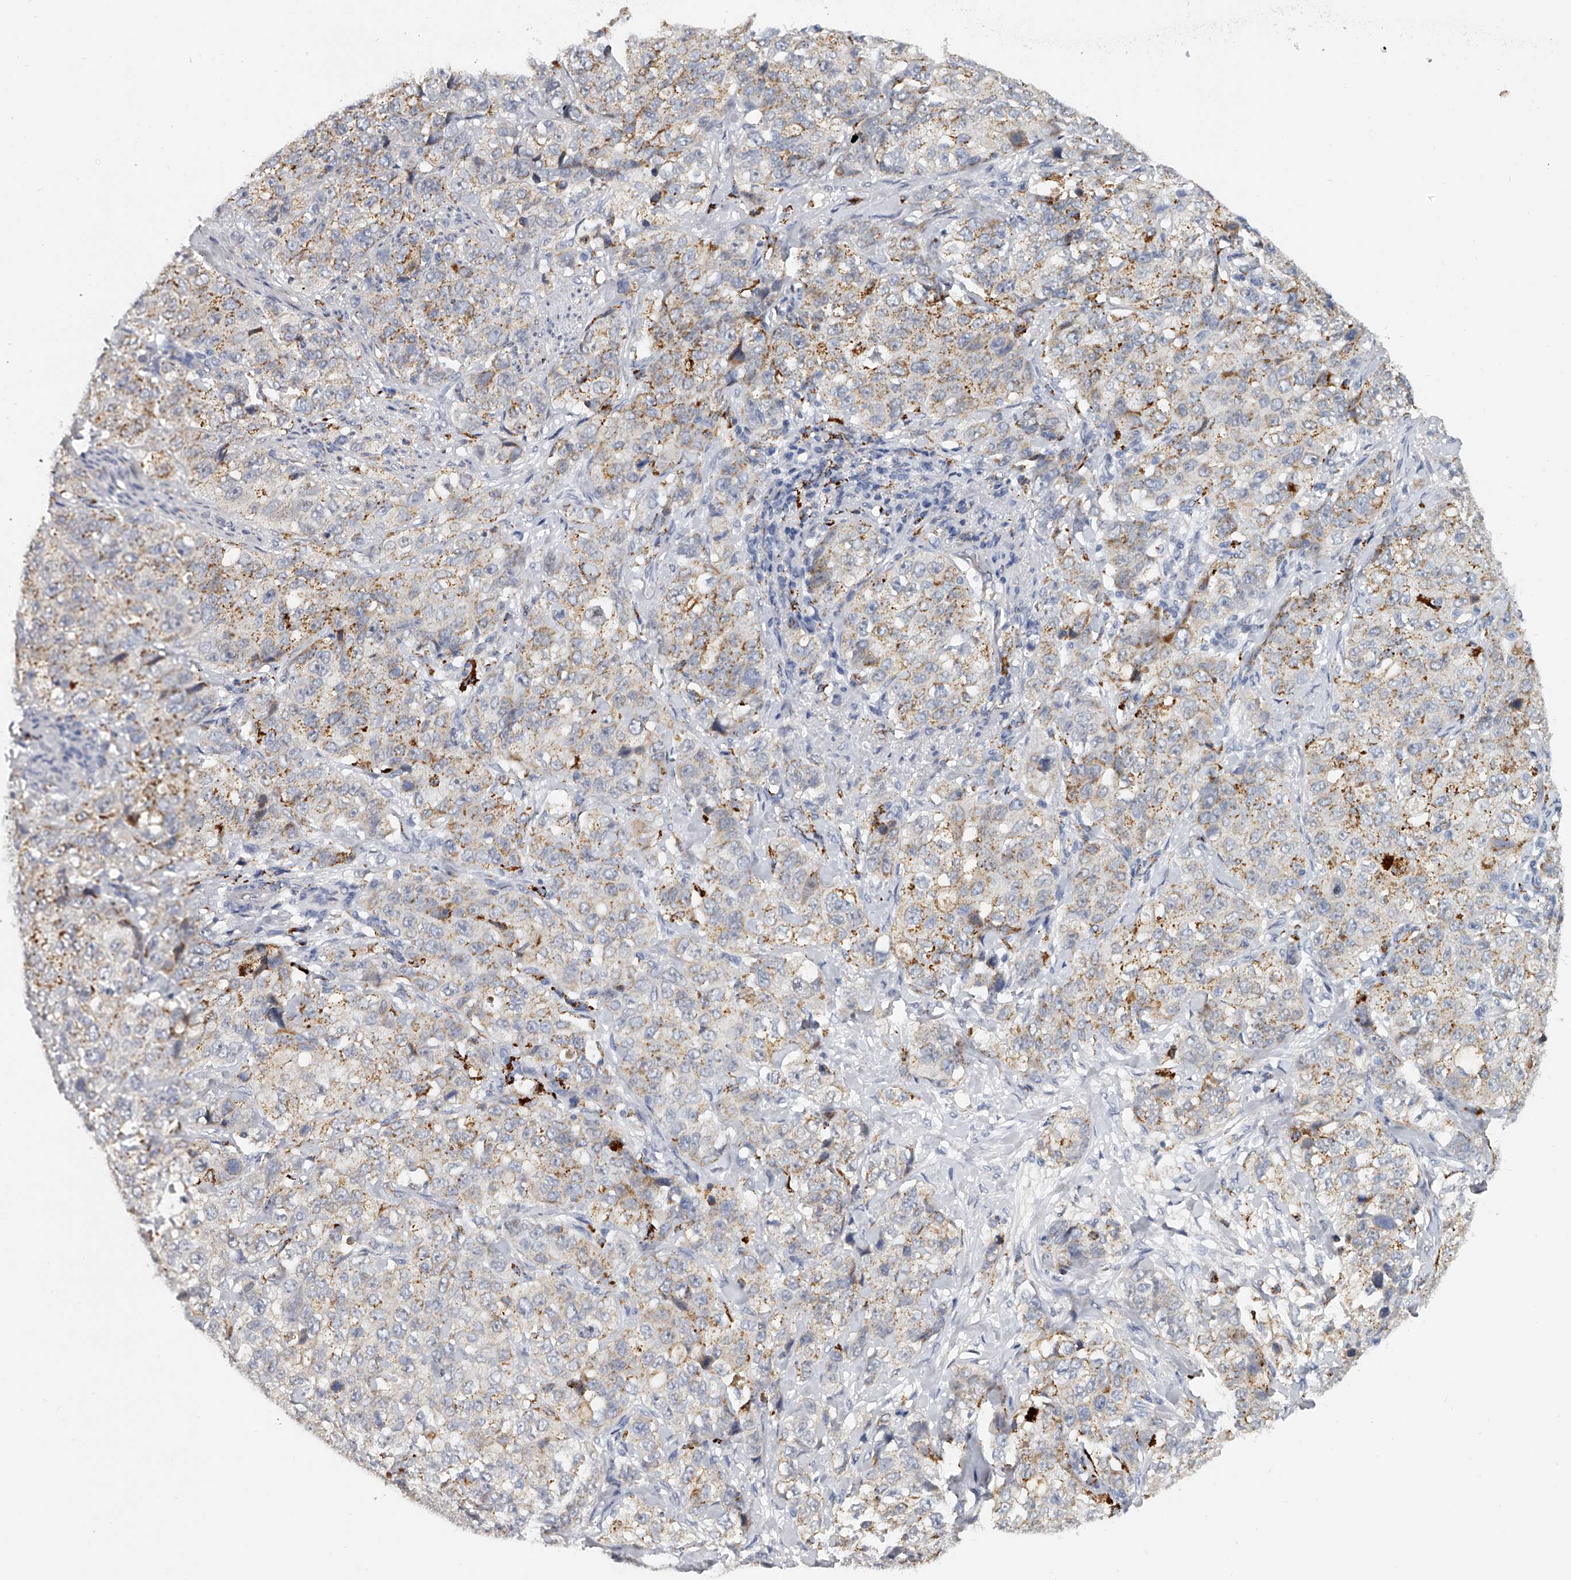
{"staining": {"intensity": "weak", "quantity": "25%-75%", "location": "cytoplasmic/membranous"}, "tissue": "stomach cancer", "cell_type": "Tumor cells", "image_type": "cancer", "snomed": [{"axis": "morphology", "description": "Adenocarcinoma, NOS"}, {"axis": "topography", "description": "Stomach"}], "caption": "A brown stain shows weak cytoplasmic/membranous staining of a protein in human stomach cancer (adenocarcinoma) tumor cells.", "gene": "KLHL7", "patient": {"sex": "male", "age": 48}}